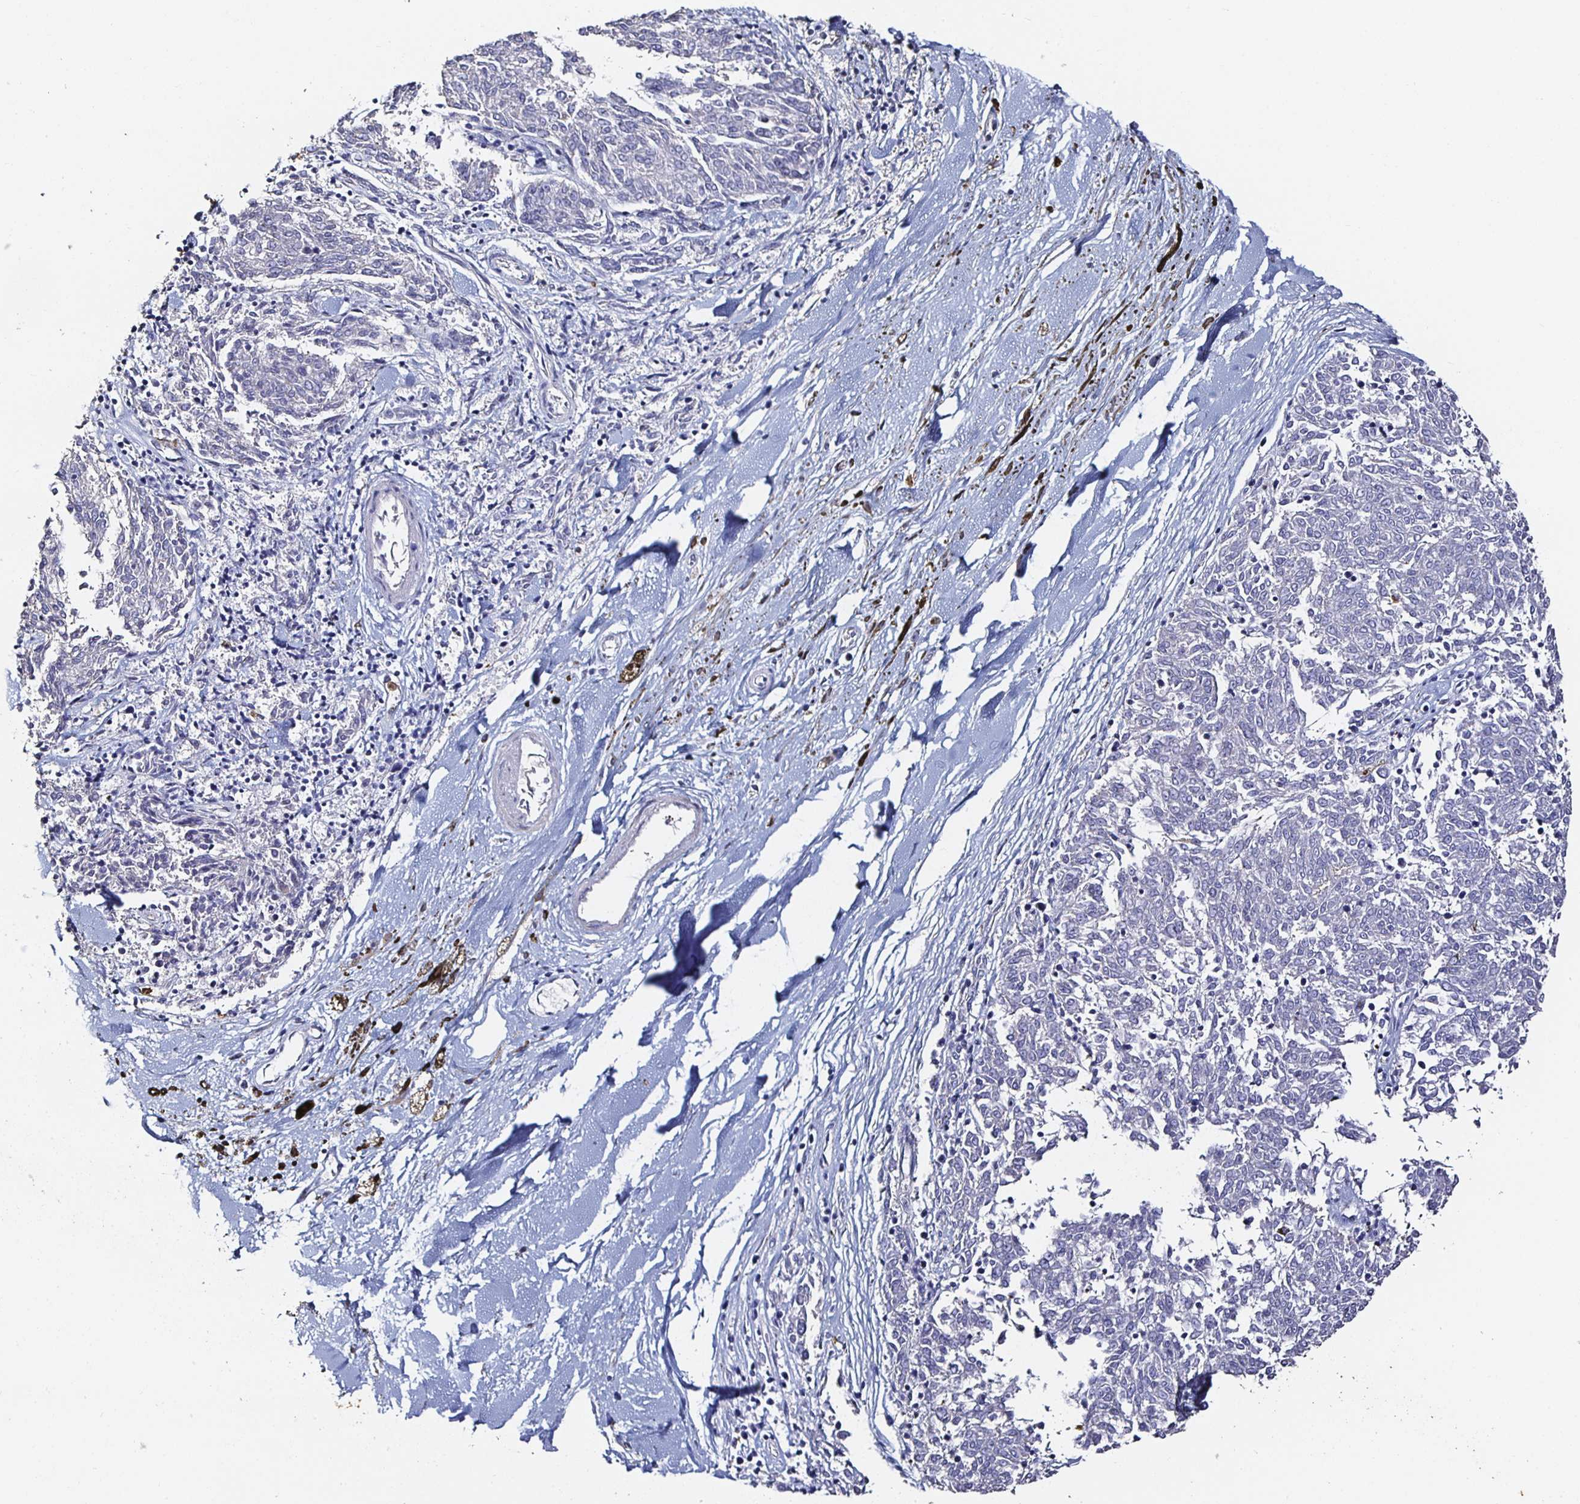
{"staining": {"intensity": "negative", "quantity": "none", "location": "none"}, "tissue": "melanoma", "cell_type": "Tumor cells", "image_type": "cancer", "snomed": [{"axis": "morphology", "description": "Malignant melanoma, NOS"}, {"axis": "topography", "description": "Skin"}], "caption": "Immunohistochemistry (IHC) photomicrograph of neoplastic tissue: melanoma stained with DAB reveals no significant protein staining in tumor cells.", "gene": "TLR4", "patient": {"sex": "female", "age": 72}}